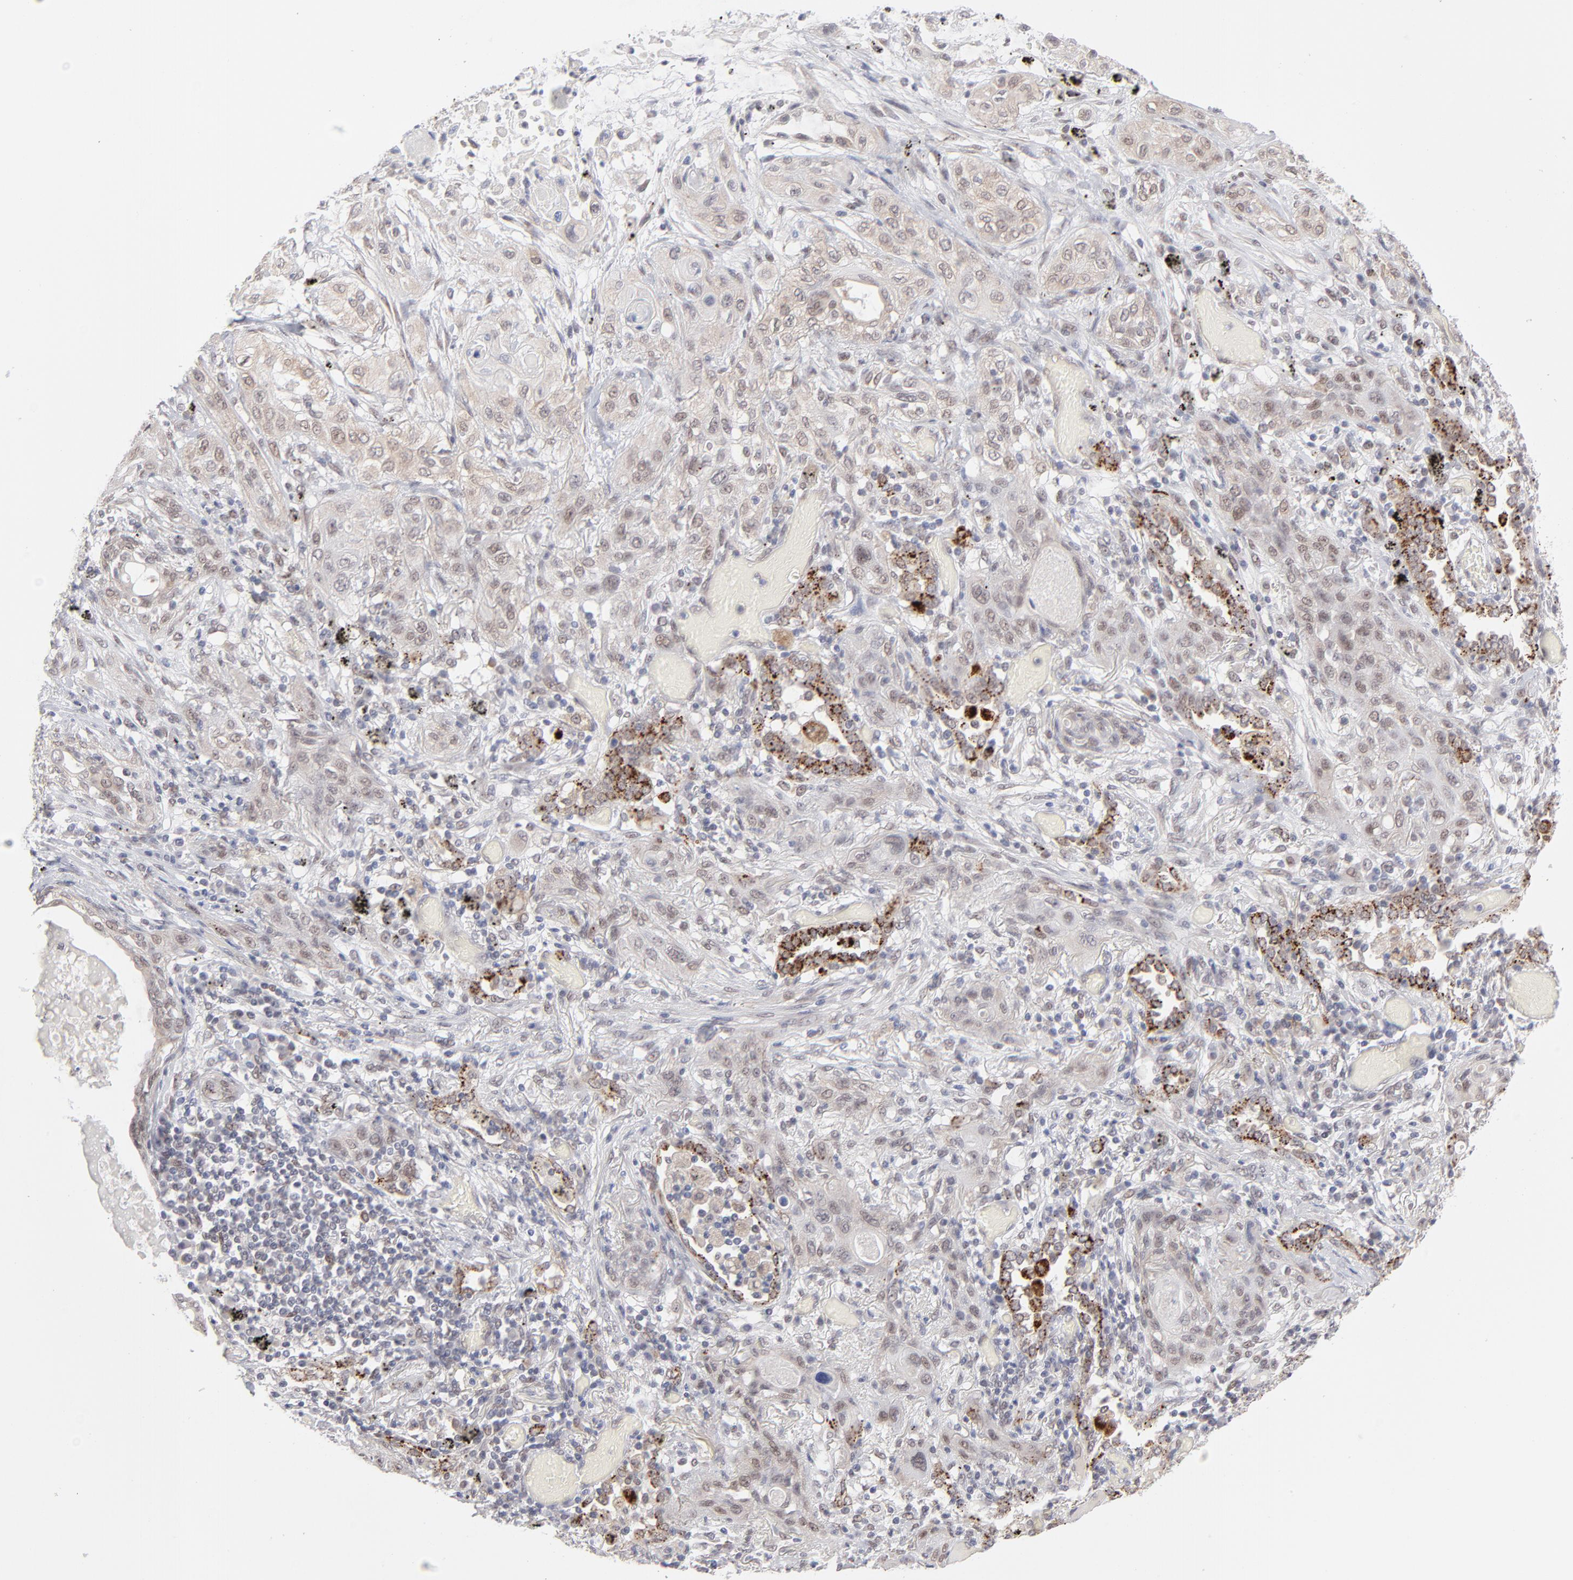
{"staining": {"intensity": "weak", "quantity": "25%-75%", "location": "cytoplasmic/membranous,nuclear"}, "tissue": "lung cancer", "cell_type": "Tumor cells", "image_type": "cancer", "snomed": [{"axis": "morphology", "description": "Squamous cell carcinoma, NOS"}, {"axis": "topography", "description": "Lung"}], "caption": "IHC staining of lung squamous cell carcinoma, which reveals low levels of weak cytoplasmic/membranous and nuclear expression in approximately 25%-75% of tumor cells indicating weak cytoplasmic/membranous and nuclear protein positivity. The staining was performed using DAB (brown) for protein detection and nuclei were counterstained in hematoxylin (blue).", "gene": "NBN", "patient": {"sex": "female", "age": 47}}